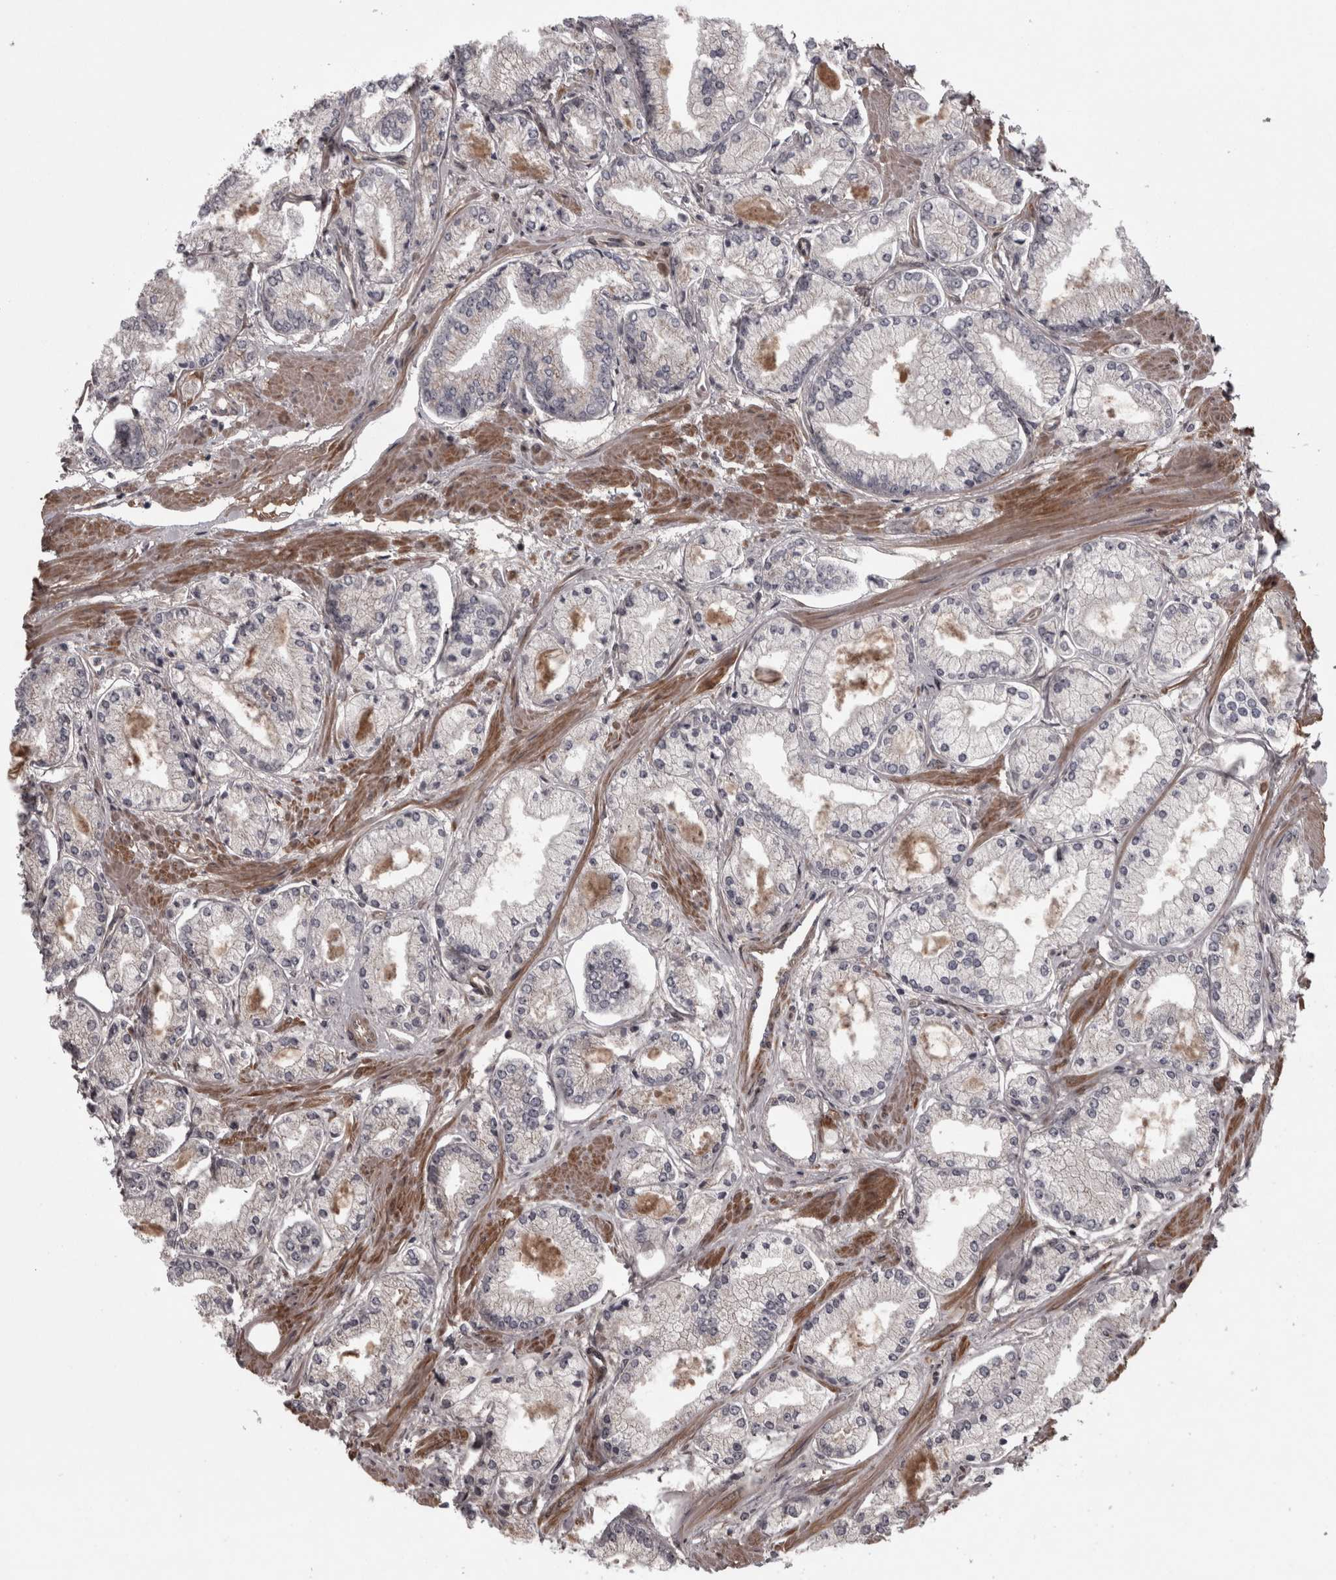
{"staining": {"intensity": "negative", "quantity": "none", "location": "none"}, "tissue": "prostate cancer", "cell_type": "Tumor cells", "image_type": "cancer", "snomed": [{"axis": "morphology", "description": "Adenocarcinoma, Low grade"}, {"axis": "topography", "description": "Prostate"}], "caption": "High power microscopy photomicrograph of an IHC image of prostate cancer, revealing no significant expression in tumor cells. Nuclei are stained in blue.", "gene": "RSU1", "patient": {"sex": "male", "age": 52}}